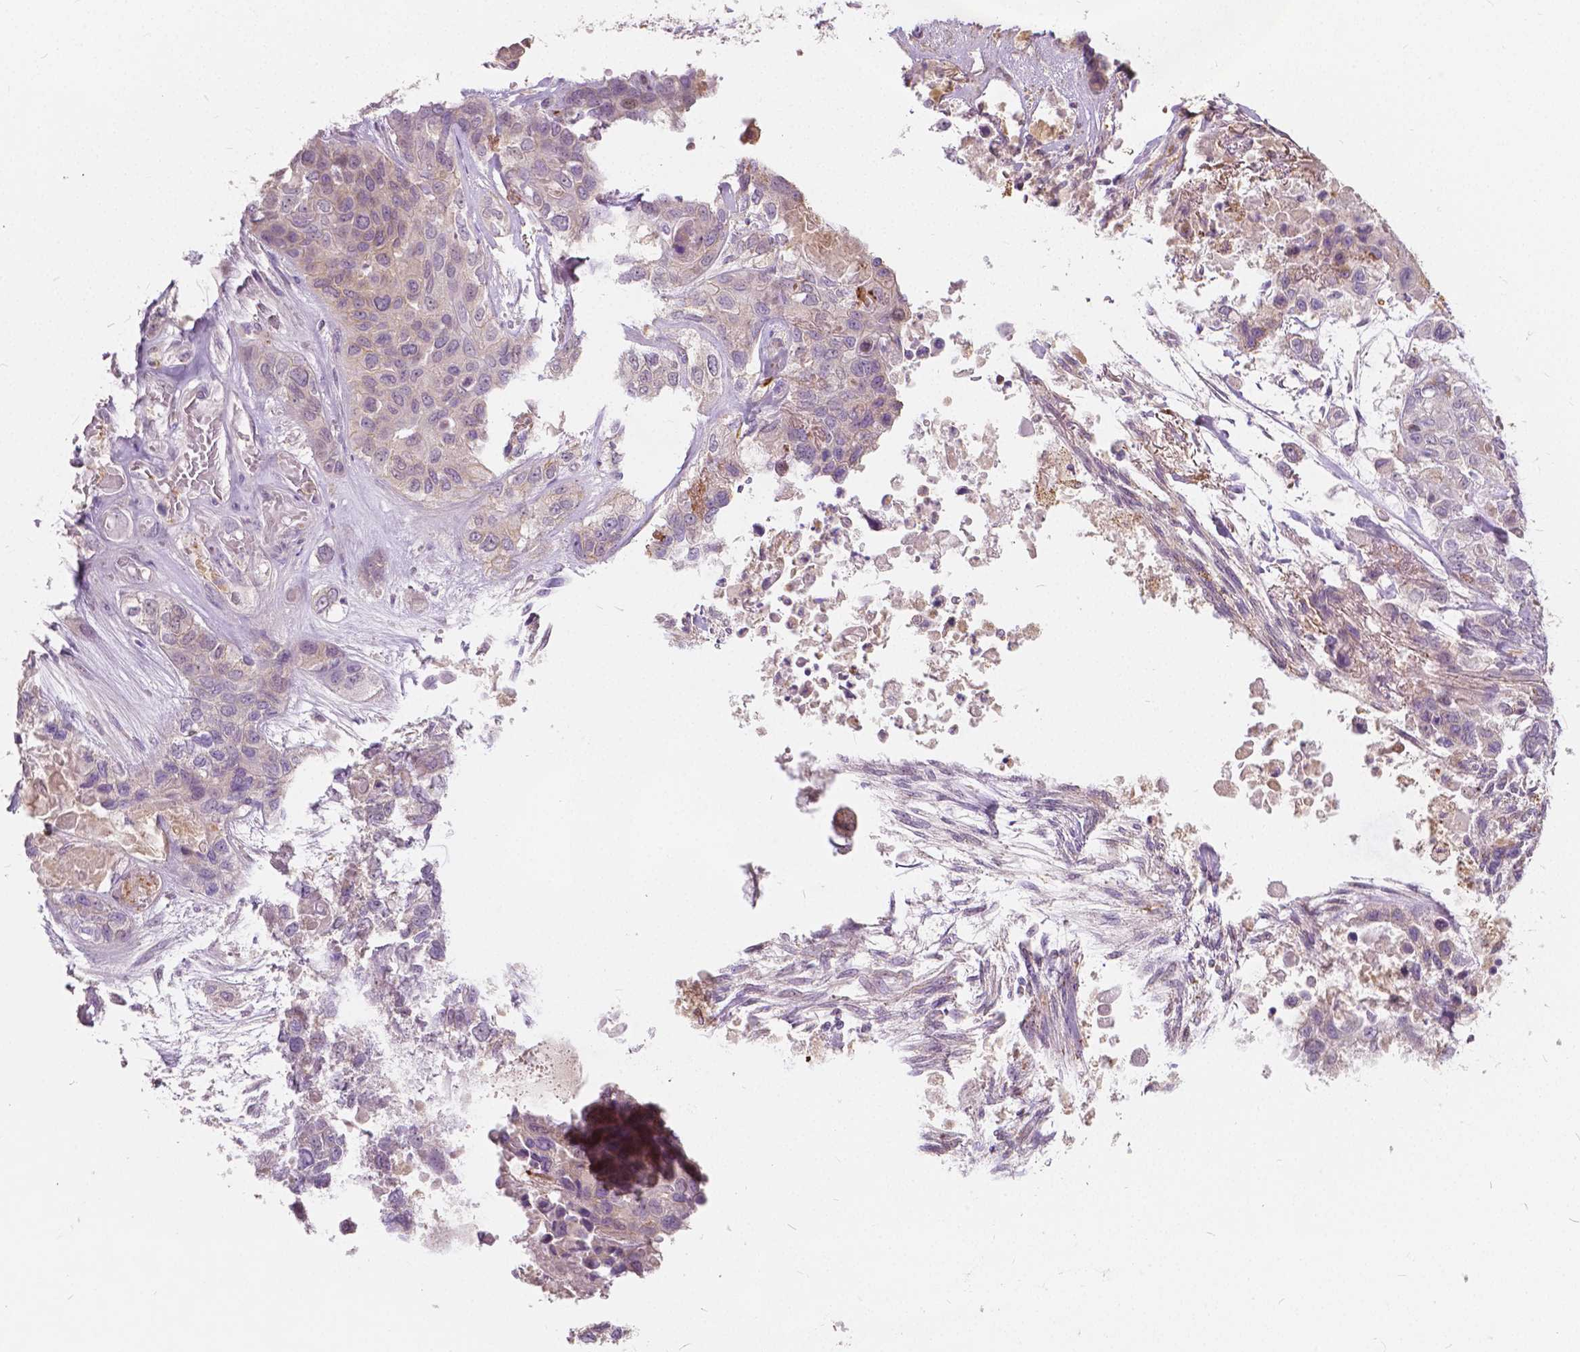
{"staining": {"intensity": "negative", "quantity": "none", "location": "none"}, "tissue": "lung cancer", "cell_type": "Tumor cells", "image_type": "cancer", "snomed": [{"axis": "morphology", "description": "Squamous cell carcinoma, NOS"}, {"axis": "topography", "description": "Lung"}], "caption": "Human lung squamous cell carcinoma stained for a protein using immunohistochemistry (IHC) exhibits no expression in tumor cells.", "gene": "DLX6", "patient": {"sex": "female", "age": 70}}